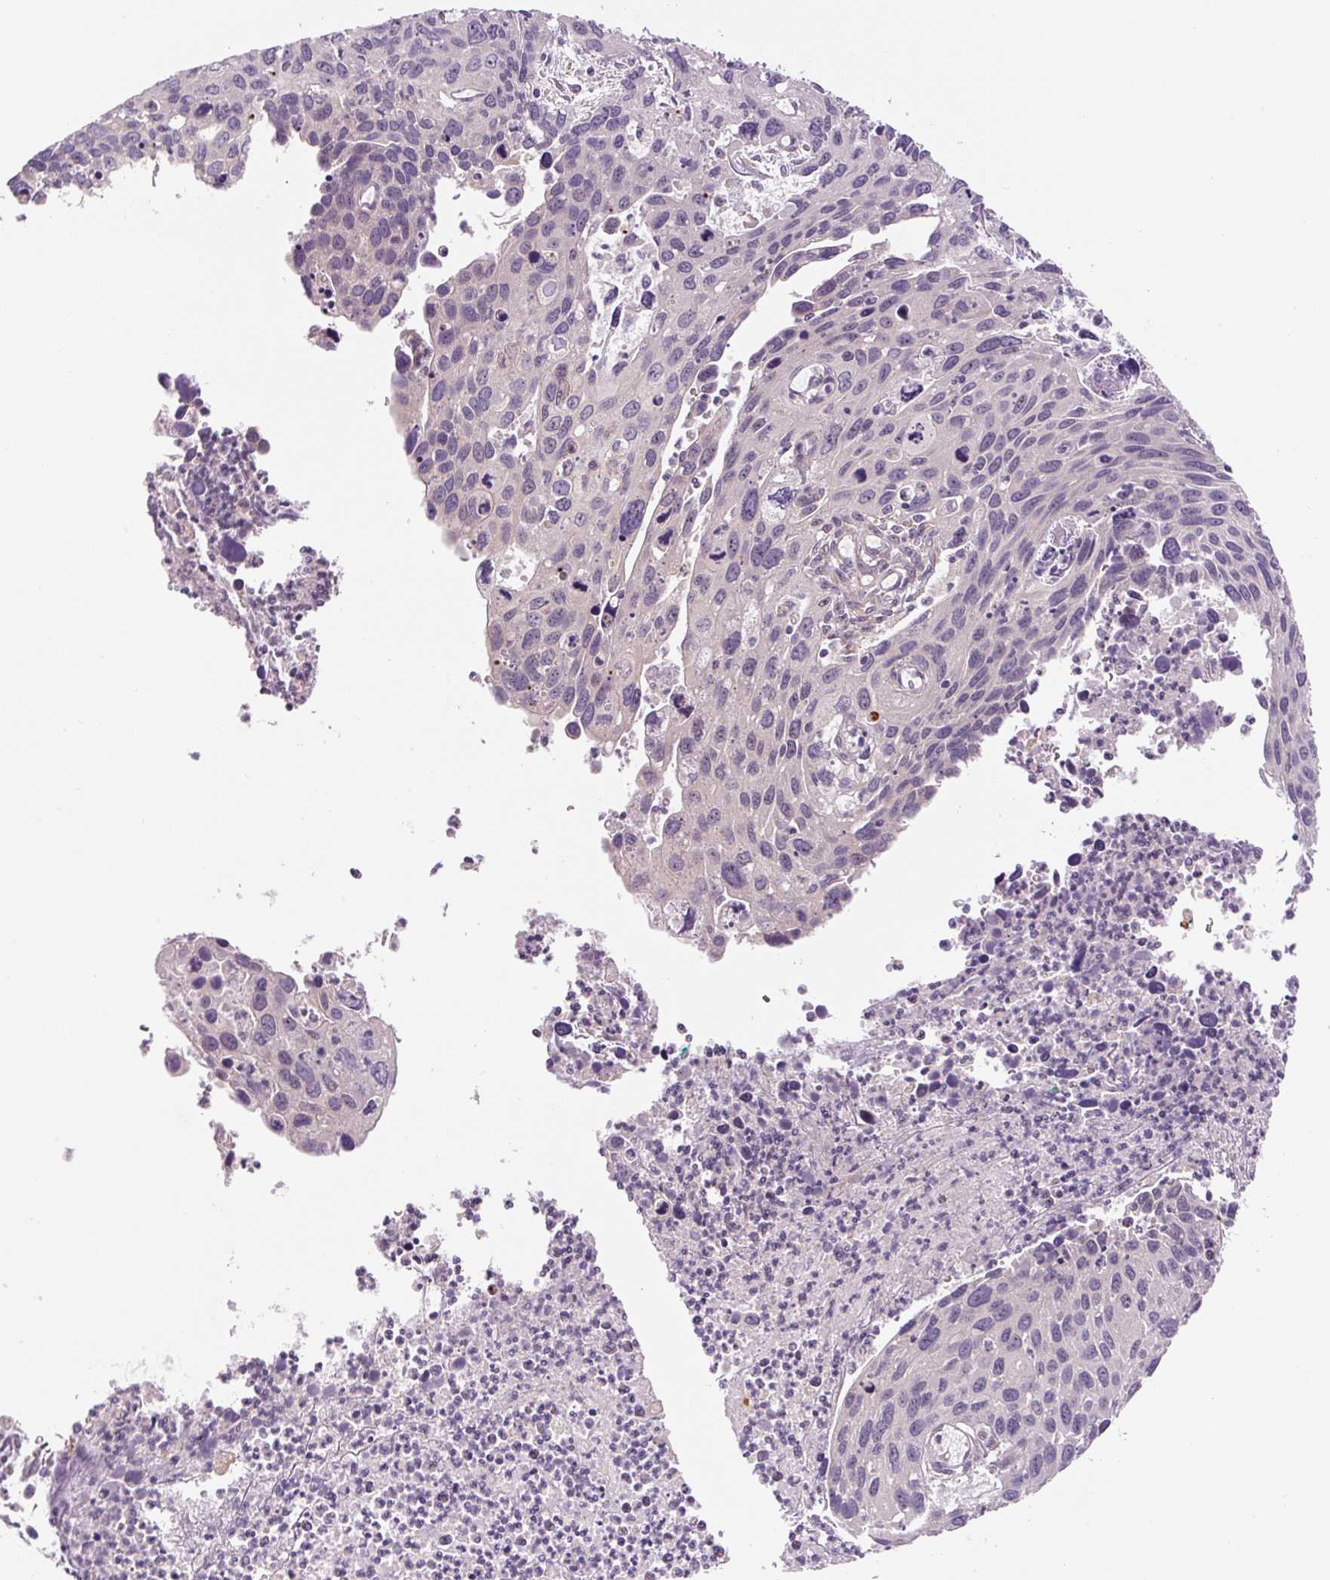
{"staining": {"intensity": "negative", "quantity": "none", "location": "none"}, "tissue": "cervical cancer", "cell_type": "Tumor cells", "image_type": "cancer", "snomed": [{"axis": "morphology", "description": "Squamous cell carcinoma, NOS"}, {"axis": "topography", "description": "Cervix"}], "caption": "Immunohistochemical staining of cervical cancer displays no significant positivity in tumor cells. Brightfield microscopy of IHC stained with DAB (brown) and hematoxylin (blue), captured at high magnification.", "gene": "TMEM151B", "patient": {"sex": "female", "age": 55}}